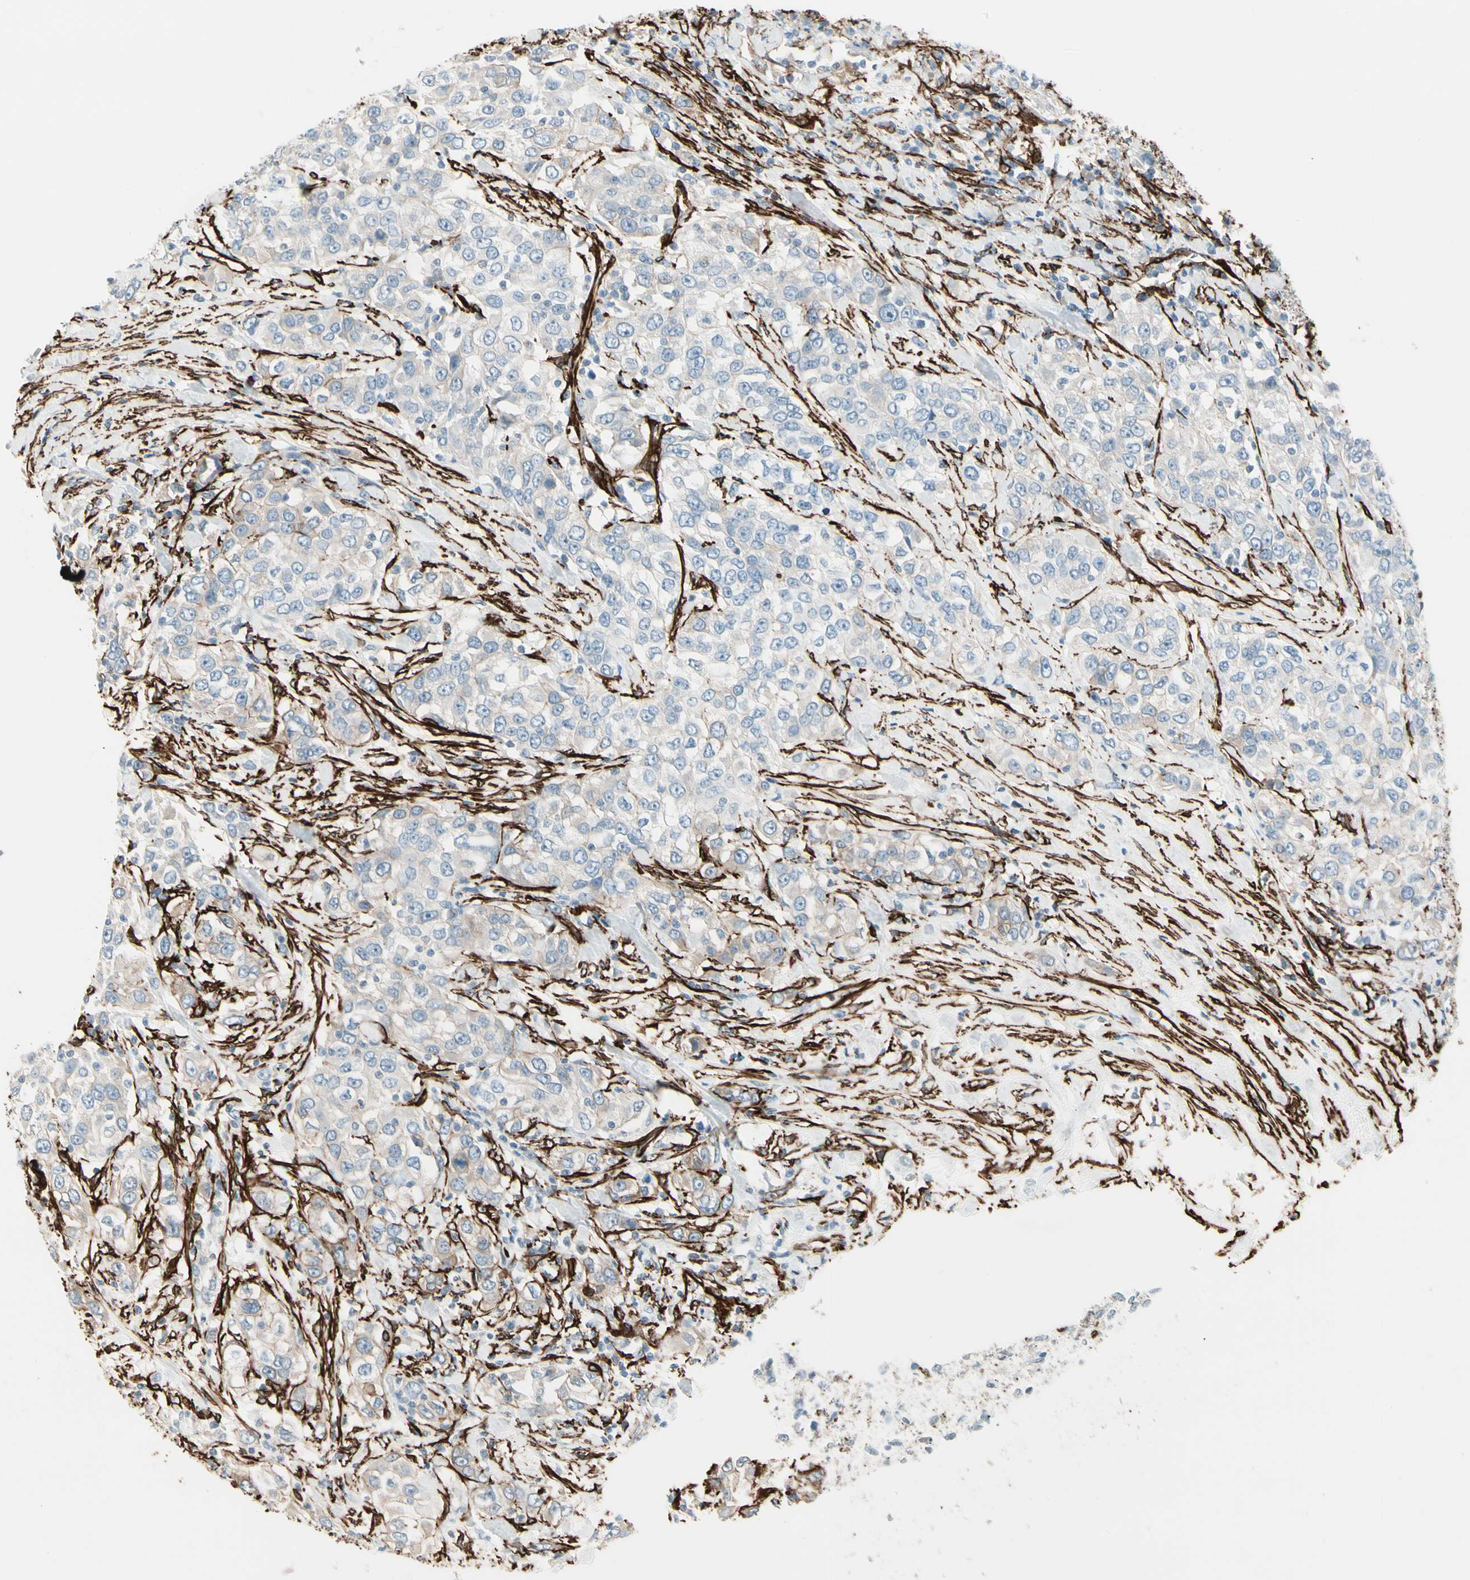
{"staining": {"intensity": "negative", "quantity": "none", "location": "none"}, "tissue": "urothelial cancer", "cell_type": "Tumor cells", "image_type": "cancer", "snomed": [{"axis": "morphology", "description": "Urothelial carcinoma, High grade"}, {"axis": "topography", "description": "Urinary bladder"}], "caption": "High power microscopy image of an IHC micrograph of high-grade urothelial carcinoma, revealing no significant staining in tumor cells.", "gene": "CALD1", "patient": {"sex": "female", "age": 80}}